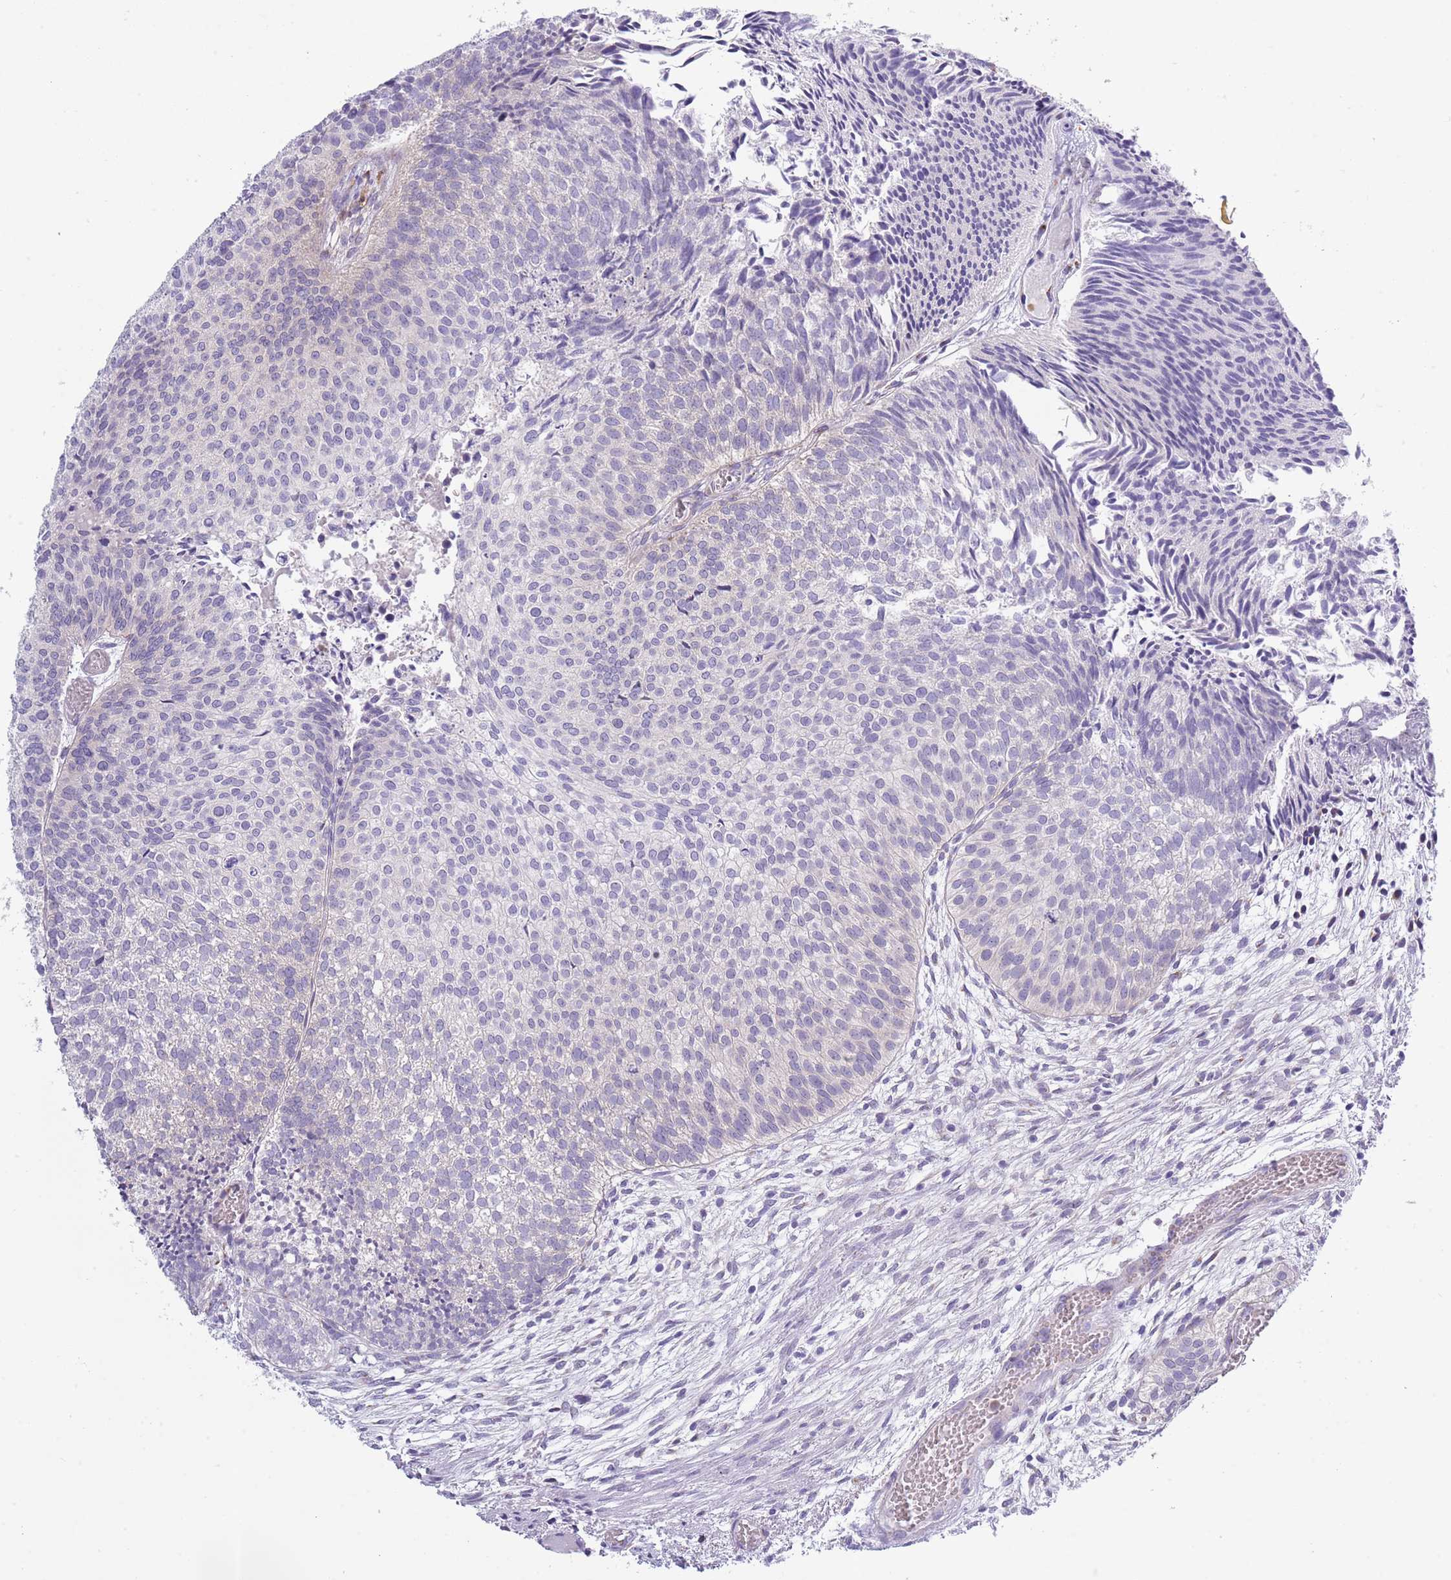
{"staining": {"intensity": "negative", "quantity": "none", "location": "none"}, "tissue": "urothelial cancer", "cell_type": "Tumor cells", "image_type": "cancer", "snomed": [{"axis": "morphology", "description": "Urothelial carcinoma, Low grade"}, {"axis": "topography", "description": "Urinary bladder"}], "caption": "Image shows no protein staining in tumor cells of urothelial carcinoma (low-grade) tissue.", "gene": "ZFP2", "patient": {"sex": "male", "age": 84}}